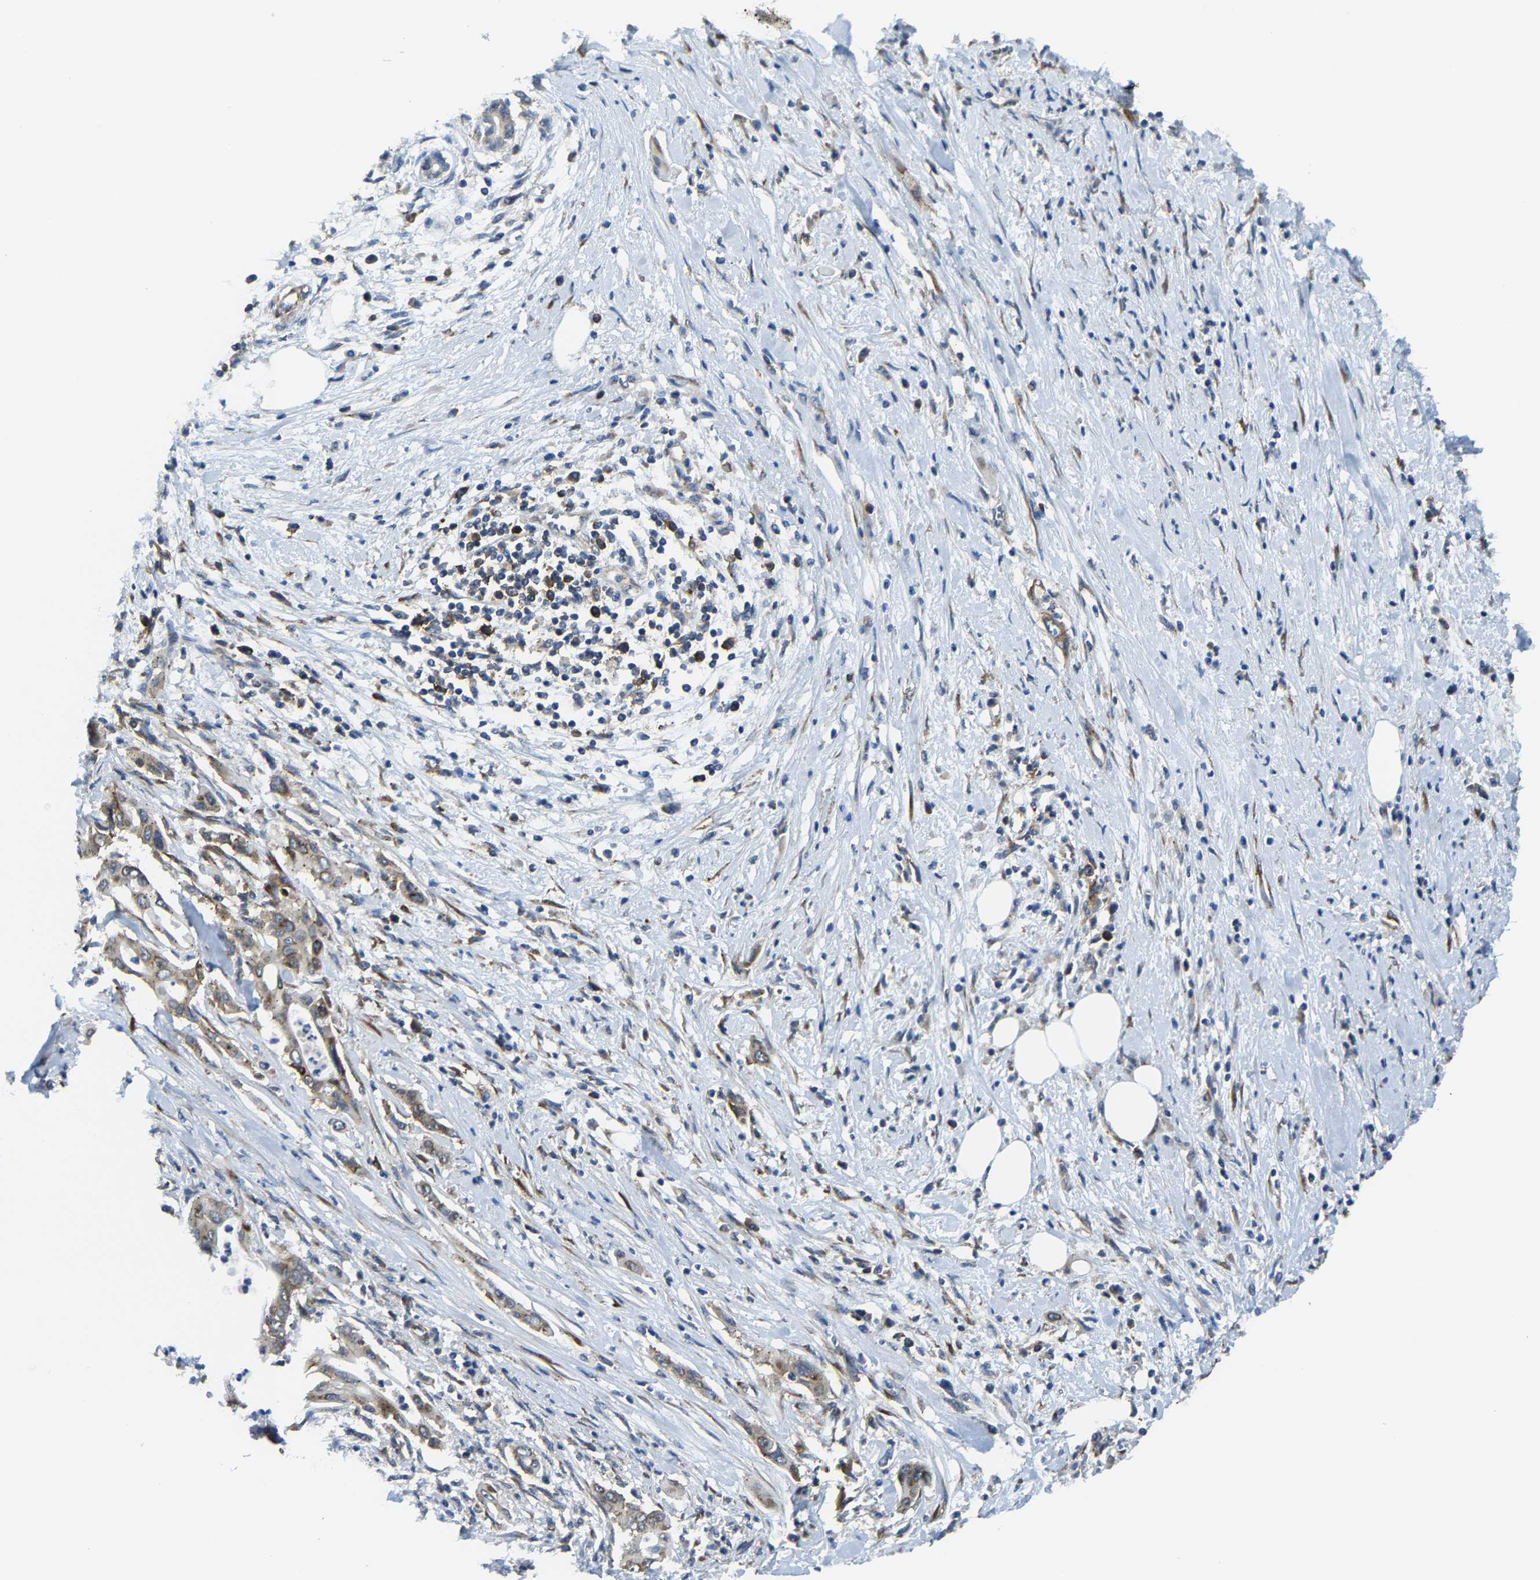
{"staining": {"intensity": "moderate", "quantity": ">75%", "location": "cytoplasmic/membranous"}, "tissue": "pancreatic cancer", "cell_type": "Tumor cells", "image_type": "cancer", "snomed": [{"axis": "morphology", "description": "Adenocarcinoma, NOS"}, {"axis": "topography", "description": "Pancreas"}], "caption": "There is medium levels of moderate cytoplasmic/membranous expression in tumor cells of pancreatic cancer, as demonstrated by immunohistochemical staining (brown color).", "gene": "G3BP2", "patient": {"sex": "male", "age": 58}}